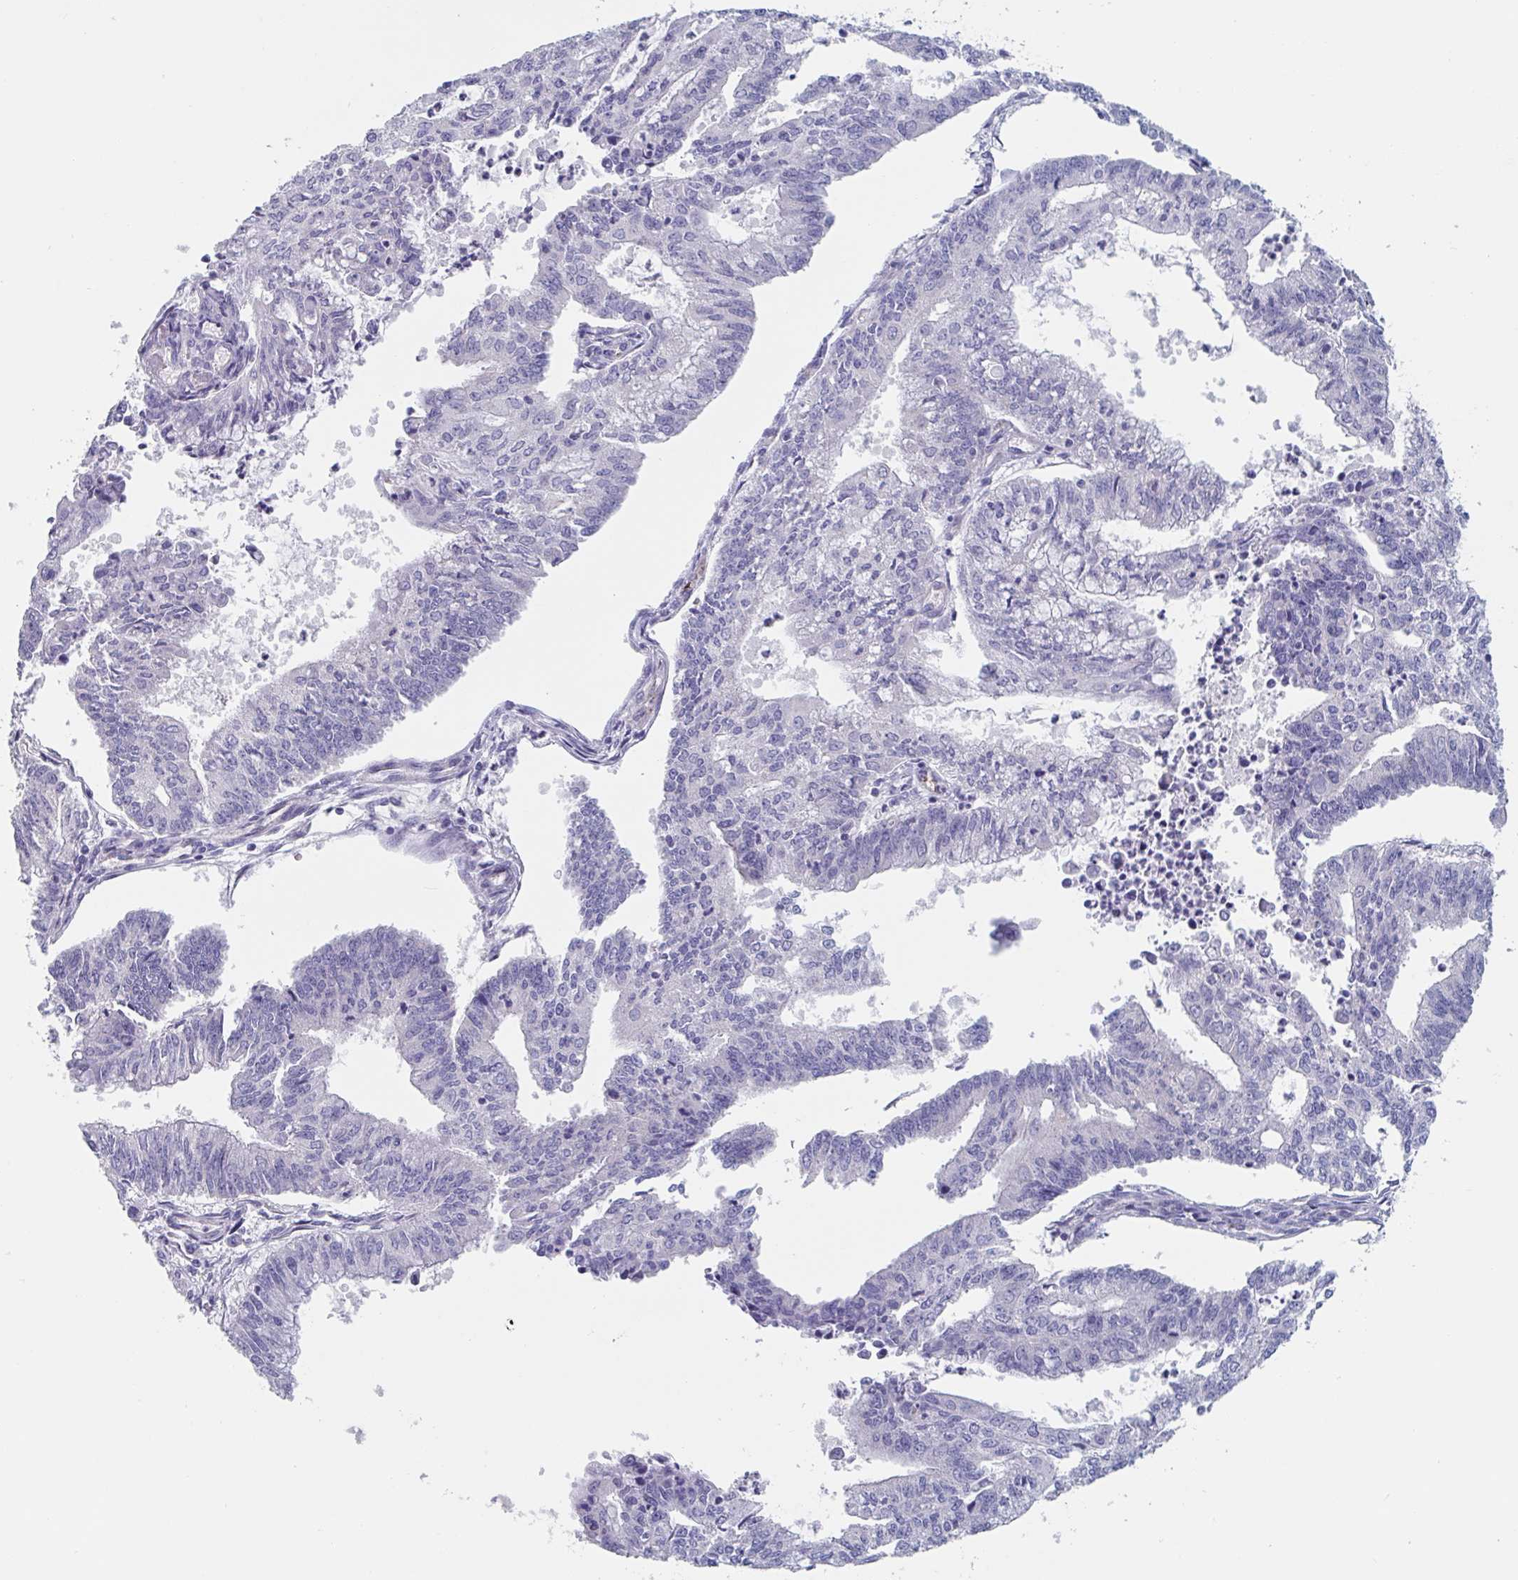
{"staining": {"intensity": "negative", "quantity": "none", "location": "none"}, "tissue": "endometrial cancer", "cell_type": "Tumor cells", "image_type": "cancer", "snomed": [{"axis": "morphology", "description": "Adenocarcinoma, NOS"}, {"axis": "topography", "description": "Endometrium"}], "caption": "This is an immunohistochemistry image of human adenocarcinoma (endometrial). There is no expression in tumor cells.", "gene": "ABHD16A", "patient": {"sex": "female", "age": 61}}